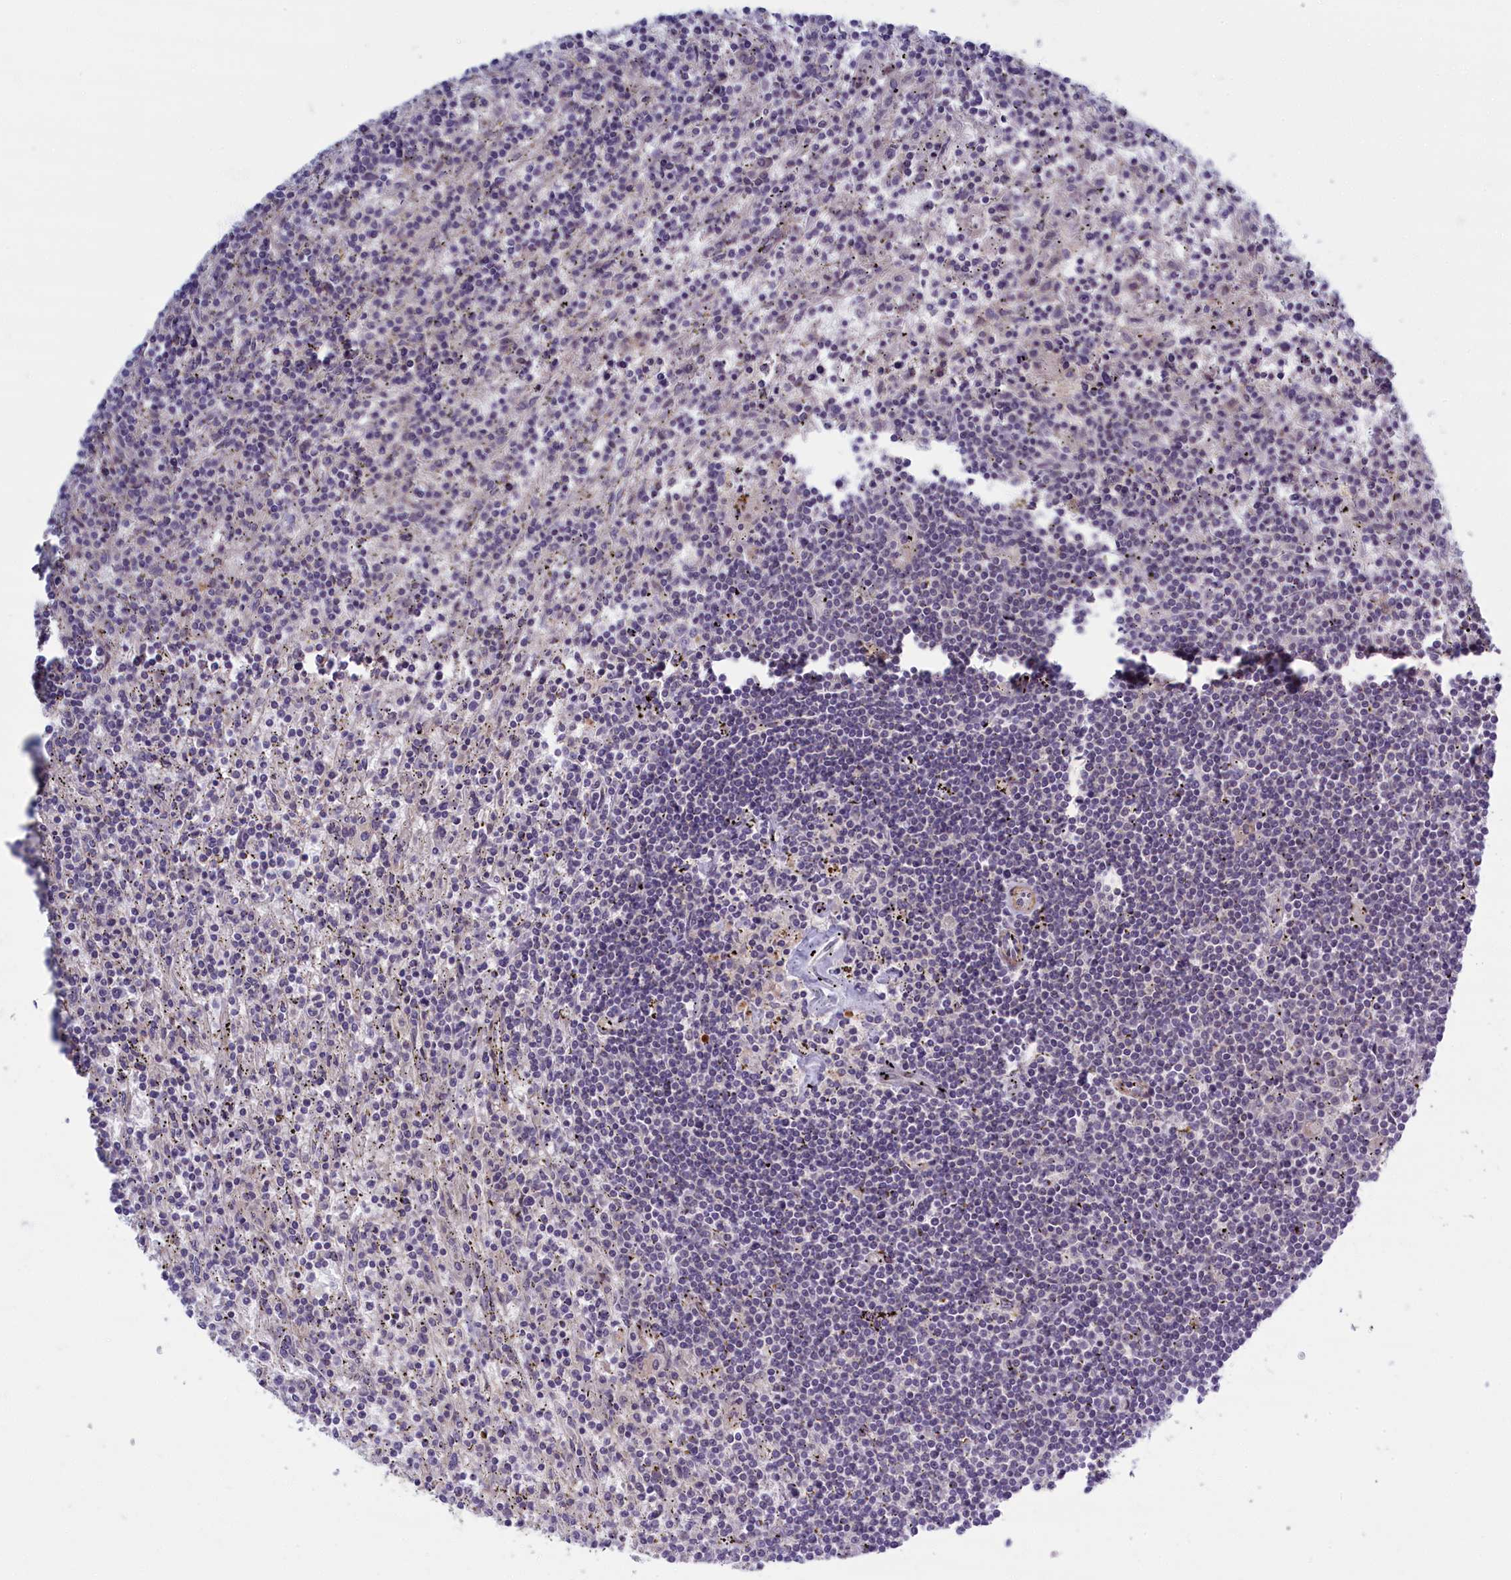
{"staining": {"intensity": "negative", "quantity": "none", "location": "none"}, "tissue": "lymphoma", "cell_type": "Tumor cells", "image_type": "cancer", "snomed": [{"axis": "morphology", "description": "Malignant lymphoma, non-Hodgkin's type, Low grade"}, {"axis": "topography", "description": "Spleen"}], "caption": "The immunohistochemistry (IHC) image has no significant expression in tumor cells of lymphoma tissue. Nuclei are stained in blue.", "gene": "TRPM4", "patient": {"sex": "male", "age": 76}}